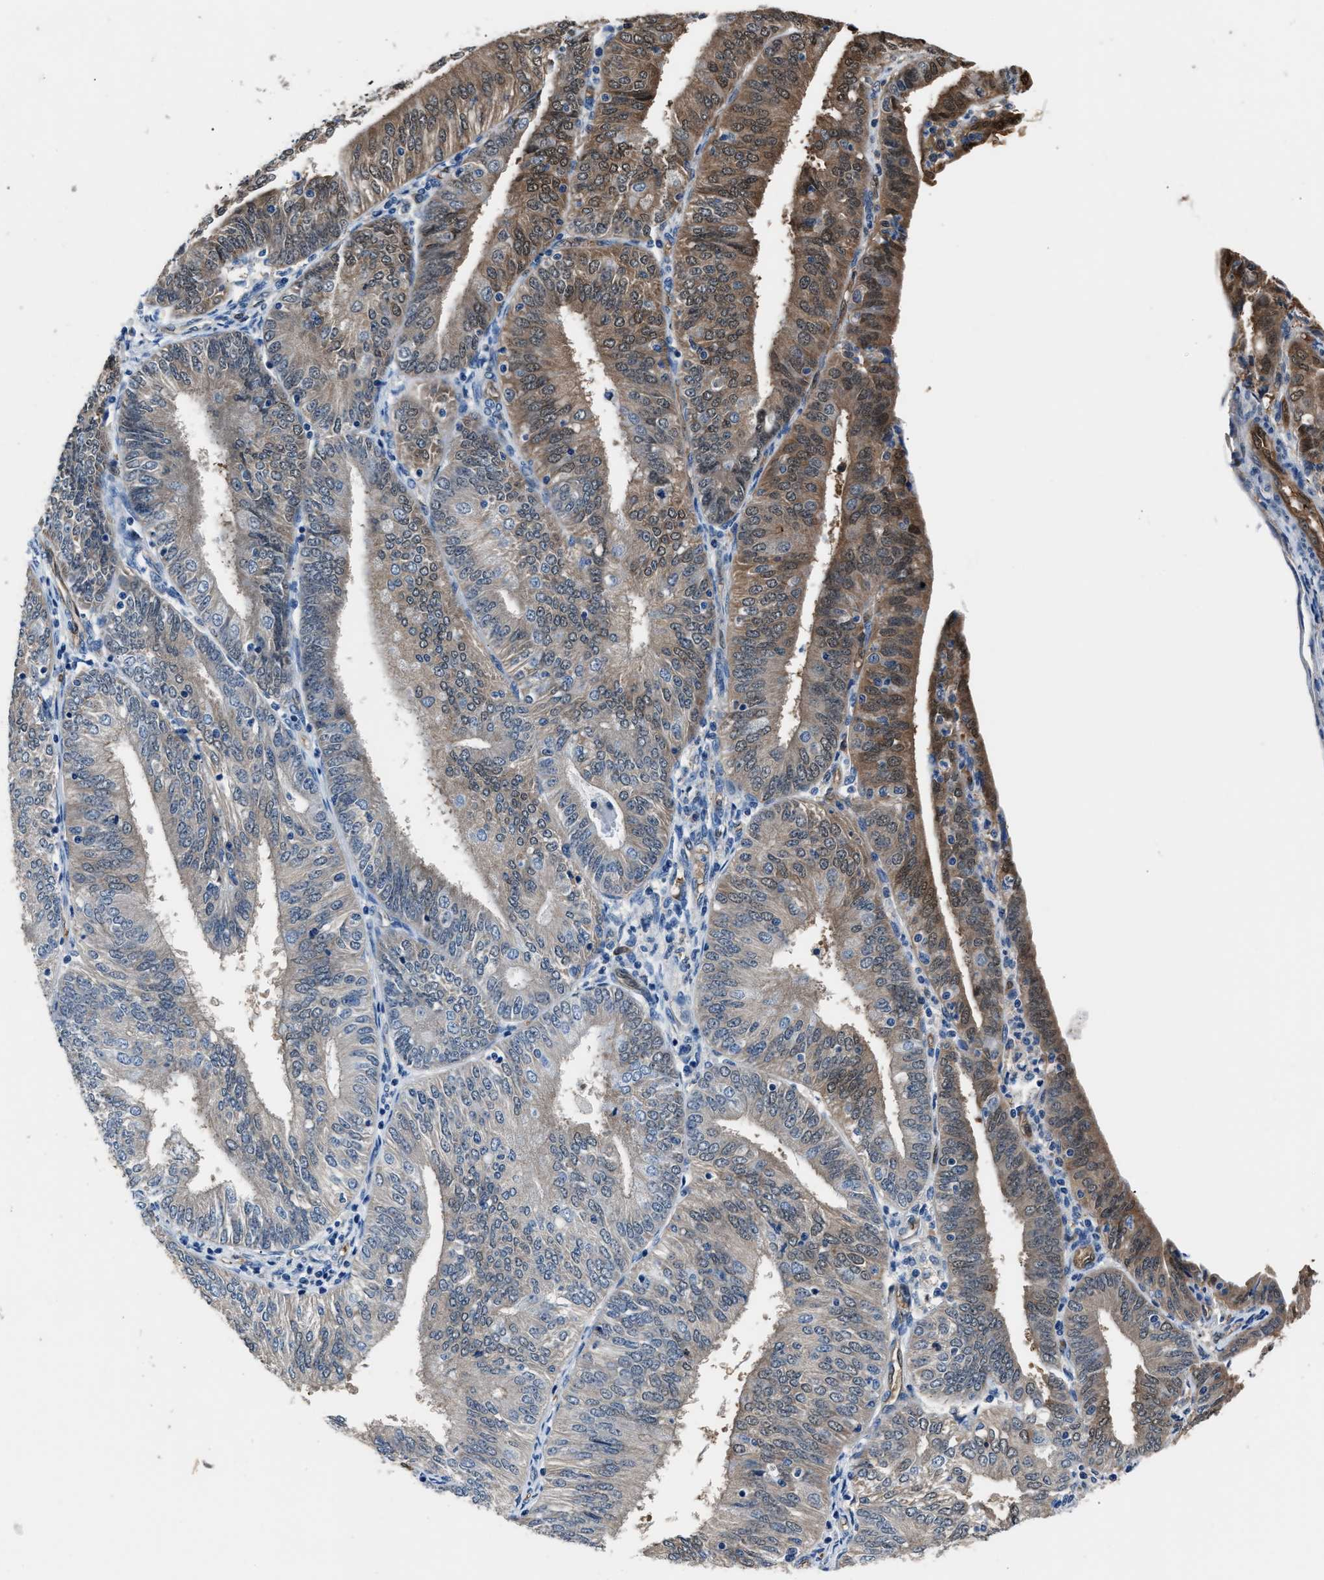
{"staining": {"intensity": "moderate", "quantity": "<25%", "location": "cytoplasmic/membranous,nuclear"}, "tissue": "endometrial cancer", "cell_type": "Tumor cells", "image_type": "cancer", "snomed": [{"axis": "morphology", "description": "Adenocarcinoma, NOS"}, {"axis": "topography", "description": "Endometrium"}], "caption": "Approximately <25% of tumor cells in human endometrial cancer (adenocarcinoma) reveal moderate cytoplasmic/membranous and nuclear protein staining as visualized by brown immunohistochemical staining.", "gene": "PPA1", "patient": {"sex": "female", "age": 58}}